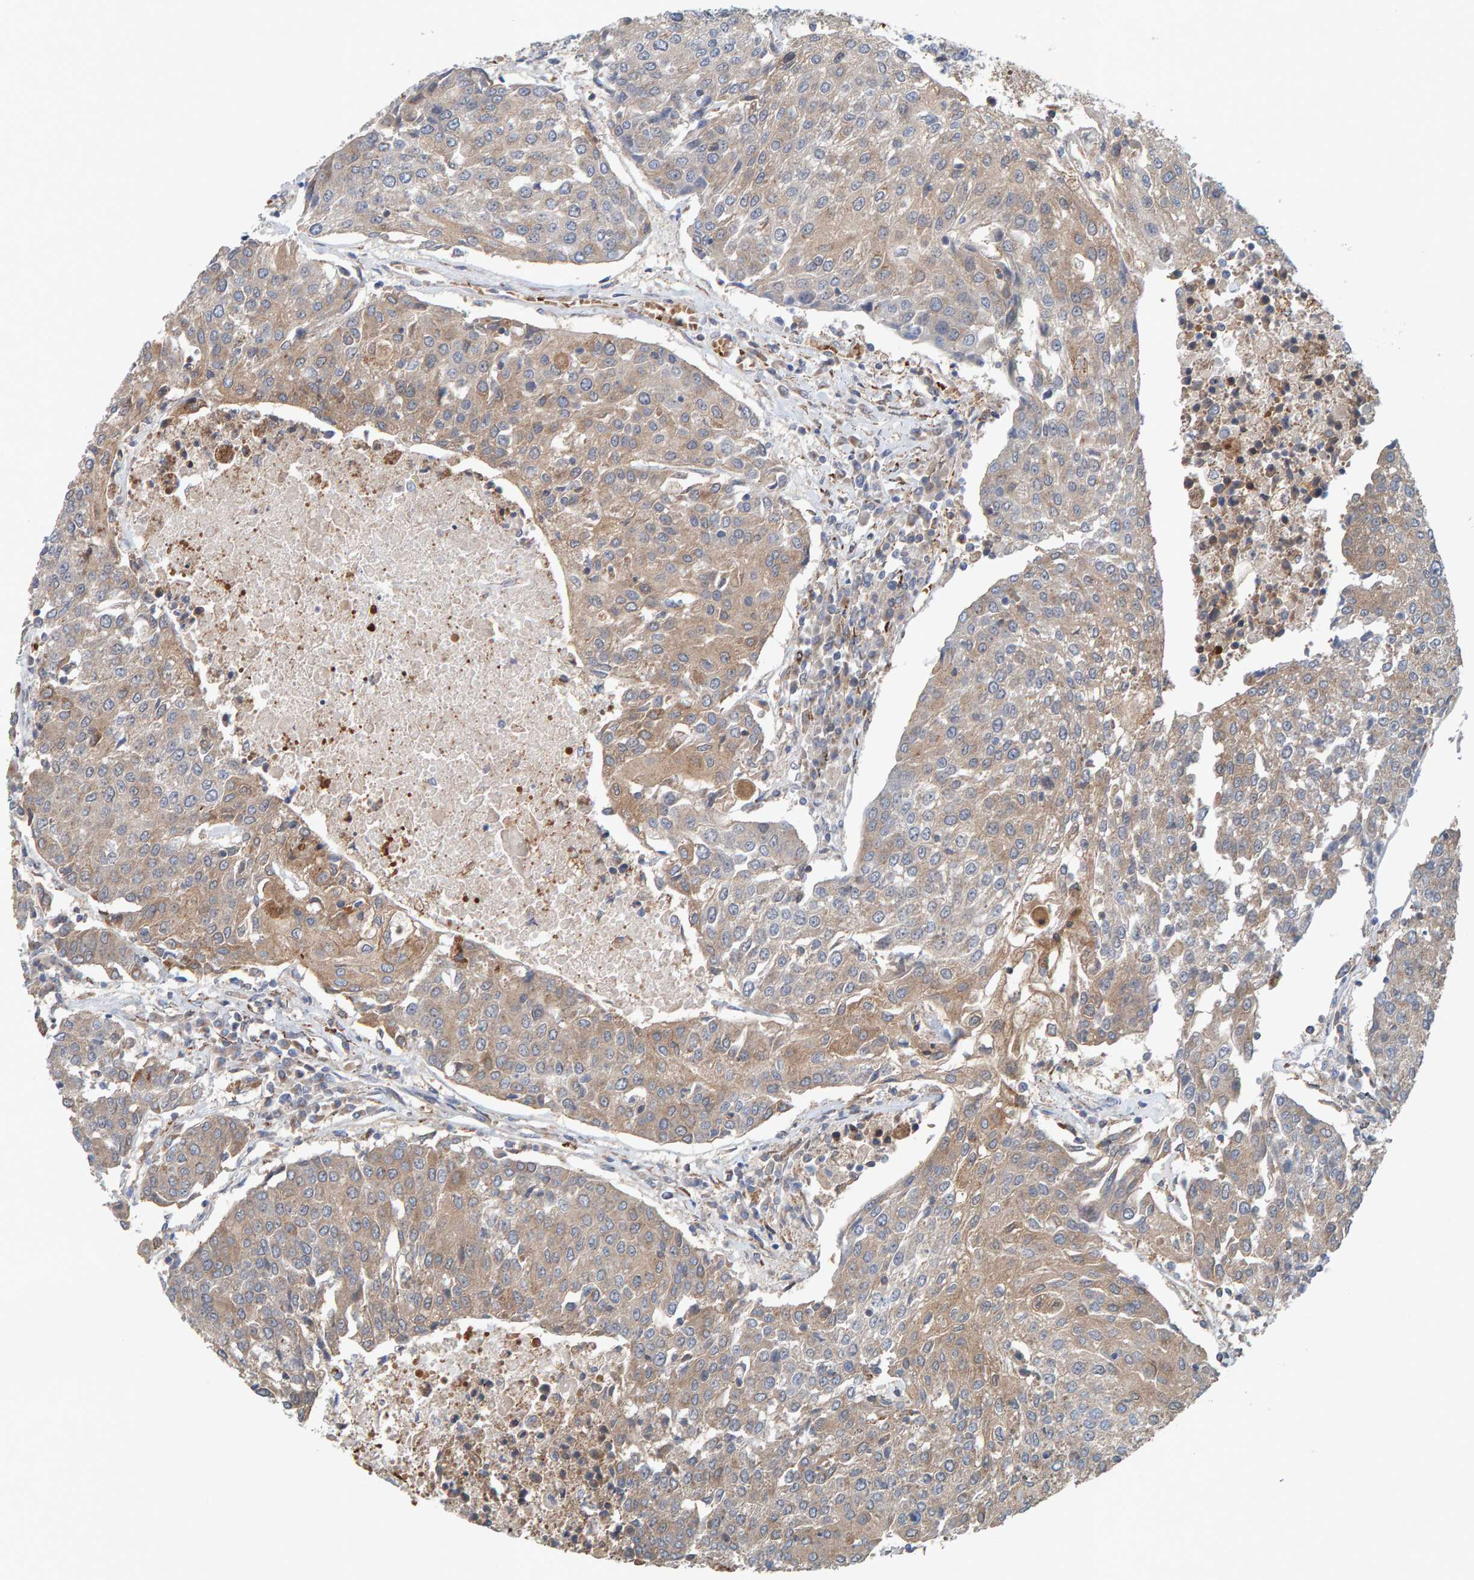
{"staining": {"intensity": "moderate", "quantity": "25%-75%", "location": "cytoplasmic/membranous"}, "tissue": "urothelial cancer", "cell_type": "Tumor cells", "image_type": "cancer", "snomed": [{"axis": "morphology", "description": "Urothelial carcinoma, High grade"}, {"axis": "topography", "description": "Urinary bladder"}], "caption": "High-grade urothelial carcinoma stained for a protein (brown) shows moderate cytoplasmic/membranous positive positivity in about 25%-75% of tumor cells.", "gene": "UBAP1", "patient": {"sex": "female", "age": 85}}